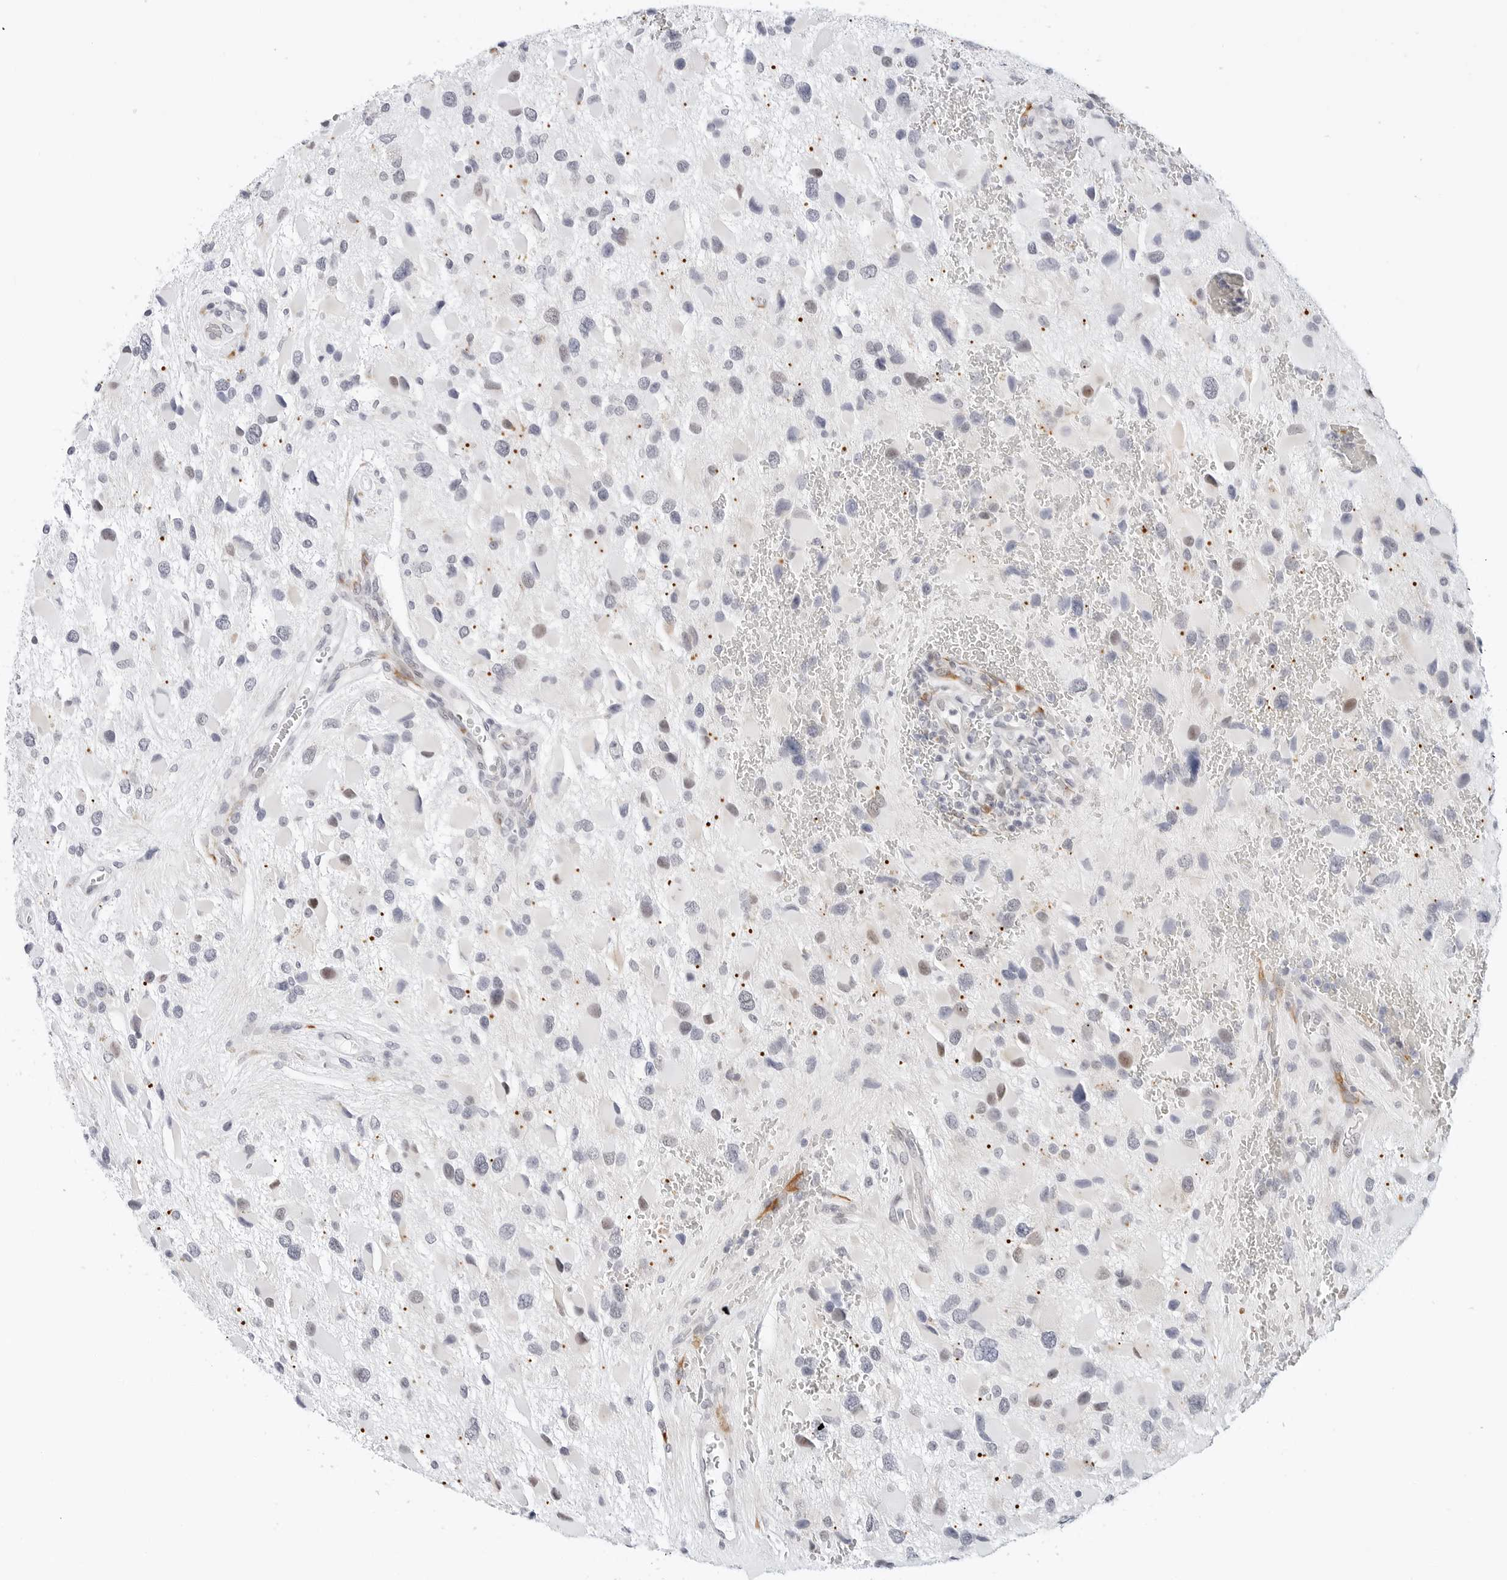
{"staining": {"intensity": "negative", "quantity": "none", "location": "none"}, "tissue": "glioma", "cell_type": "Tumor cells", "image_type": "cancer", "snomed": [{"axis": "morphology", "description": "Glioma, malignant, High grade"}, {"axis": "topography", "description": "Brain"}], "caption": "Immunohistochemistry histopathology image of neoplastic tissue: human glioma stained with DAB reveals no significant protein staining in tumor cells.", "gene": "TSEN2", "patient": {"sex": "male", "age": 53}}